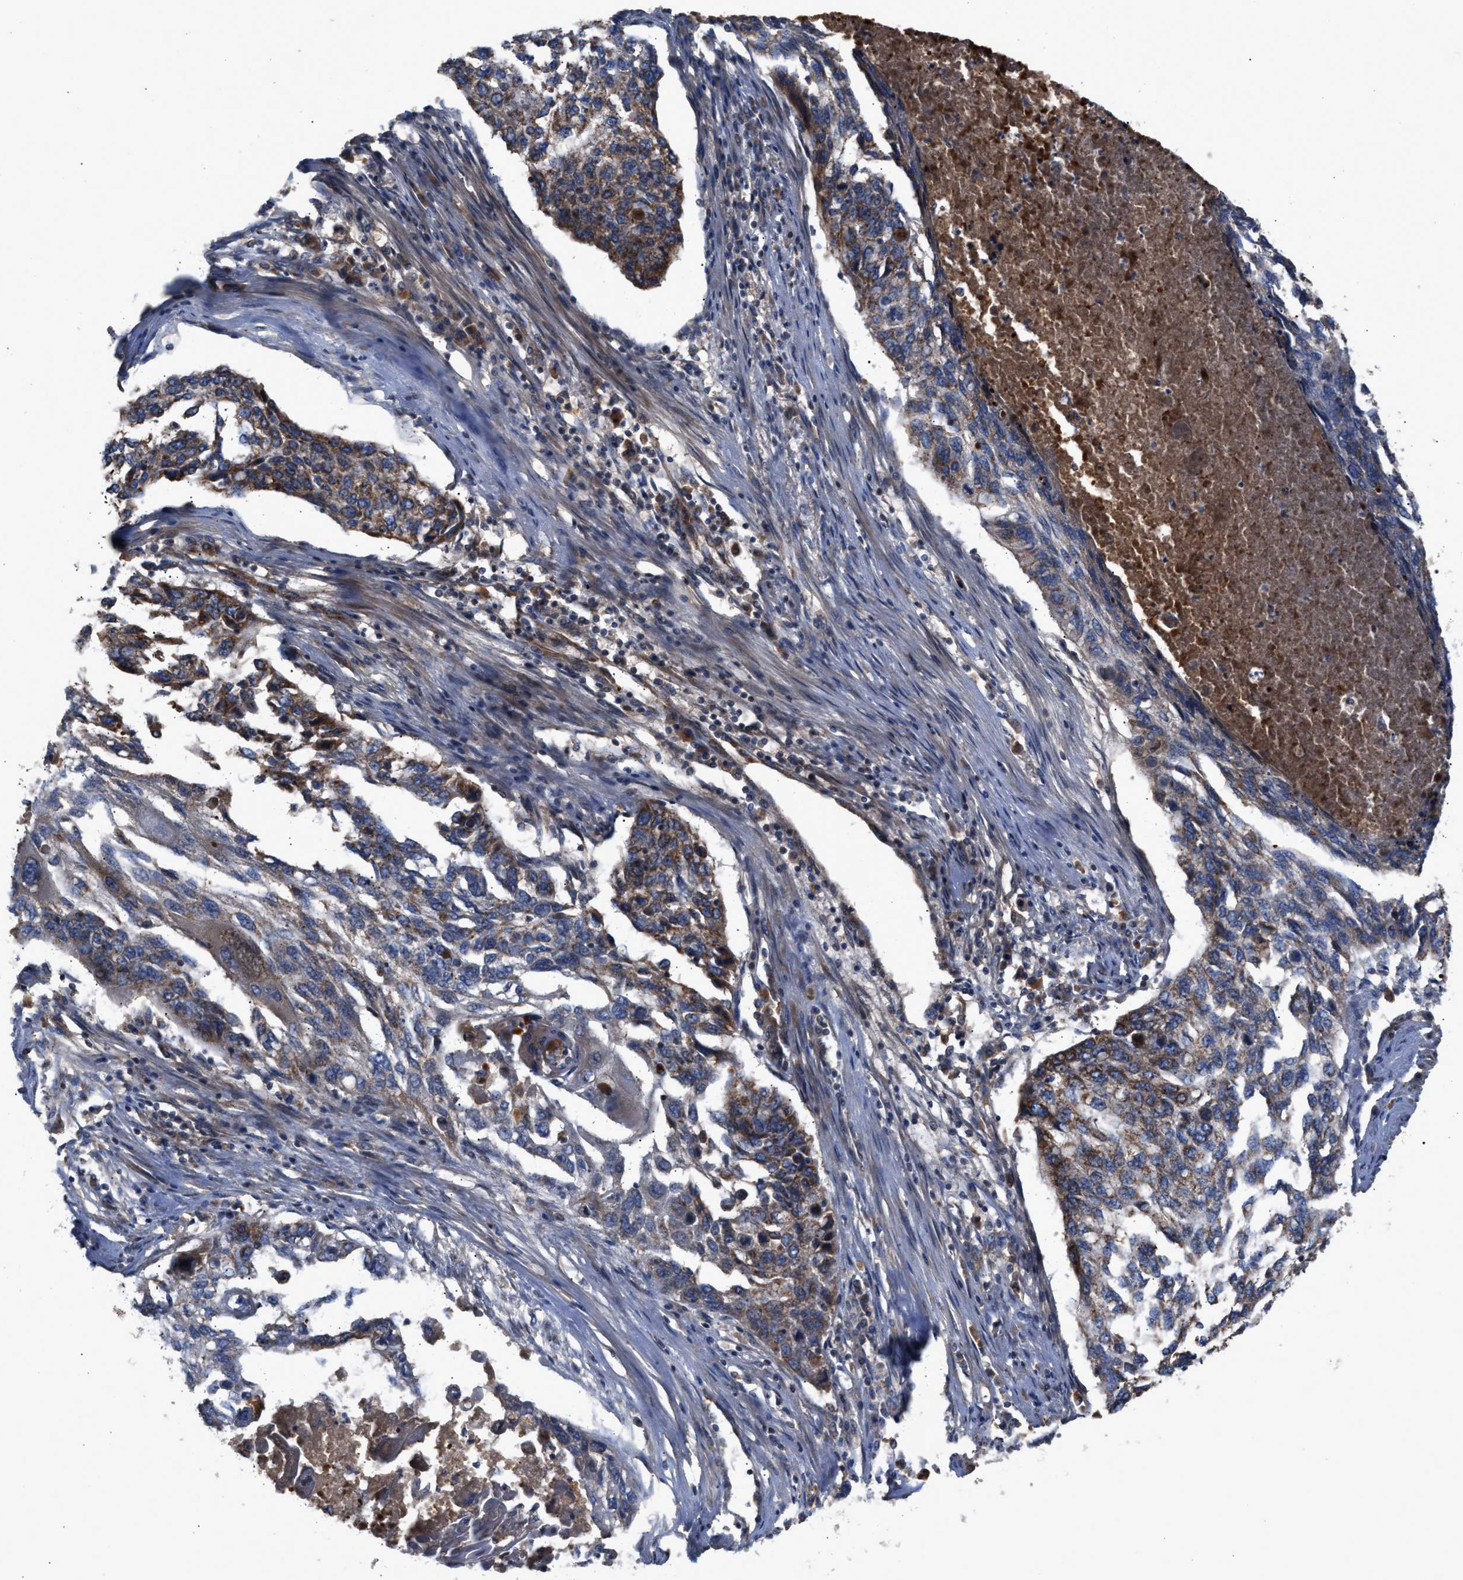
{"staining": {"intensity": "moderate", "quantity": ">75%", "location": "cytoplasmic/membranous"}, "tissue": "lung cancer", "cell_type": "Tumor cells", "image_type": "cancer", "snomed": [{"axis": "morphology", "description": "Squamous cell carcinoma, NOS"}, {"axis": "topography", "description": "Lung"}], "caption": "Immunohistochemistry of human lung cancer displays medium levels of moderate cytoplasmic/membranous staining in approximately >75% of tumor cells. (brown staining indicates protein expression, while blue staining denotes nuclei).", "gene": "TACO1", "patient": {"sex": "female", "age": 63}}